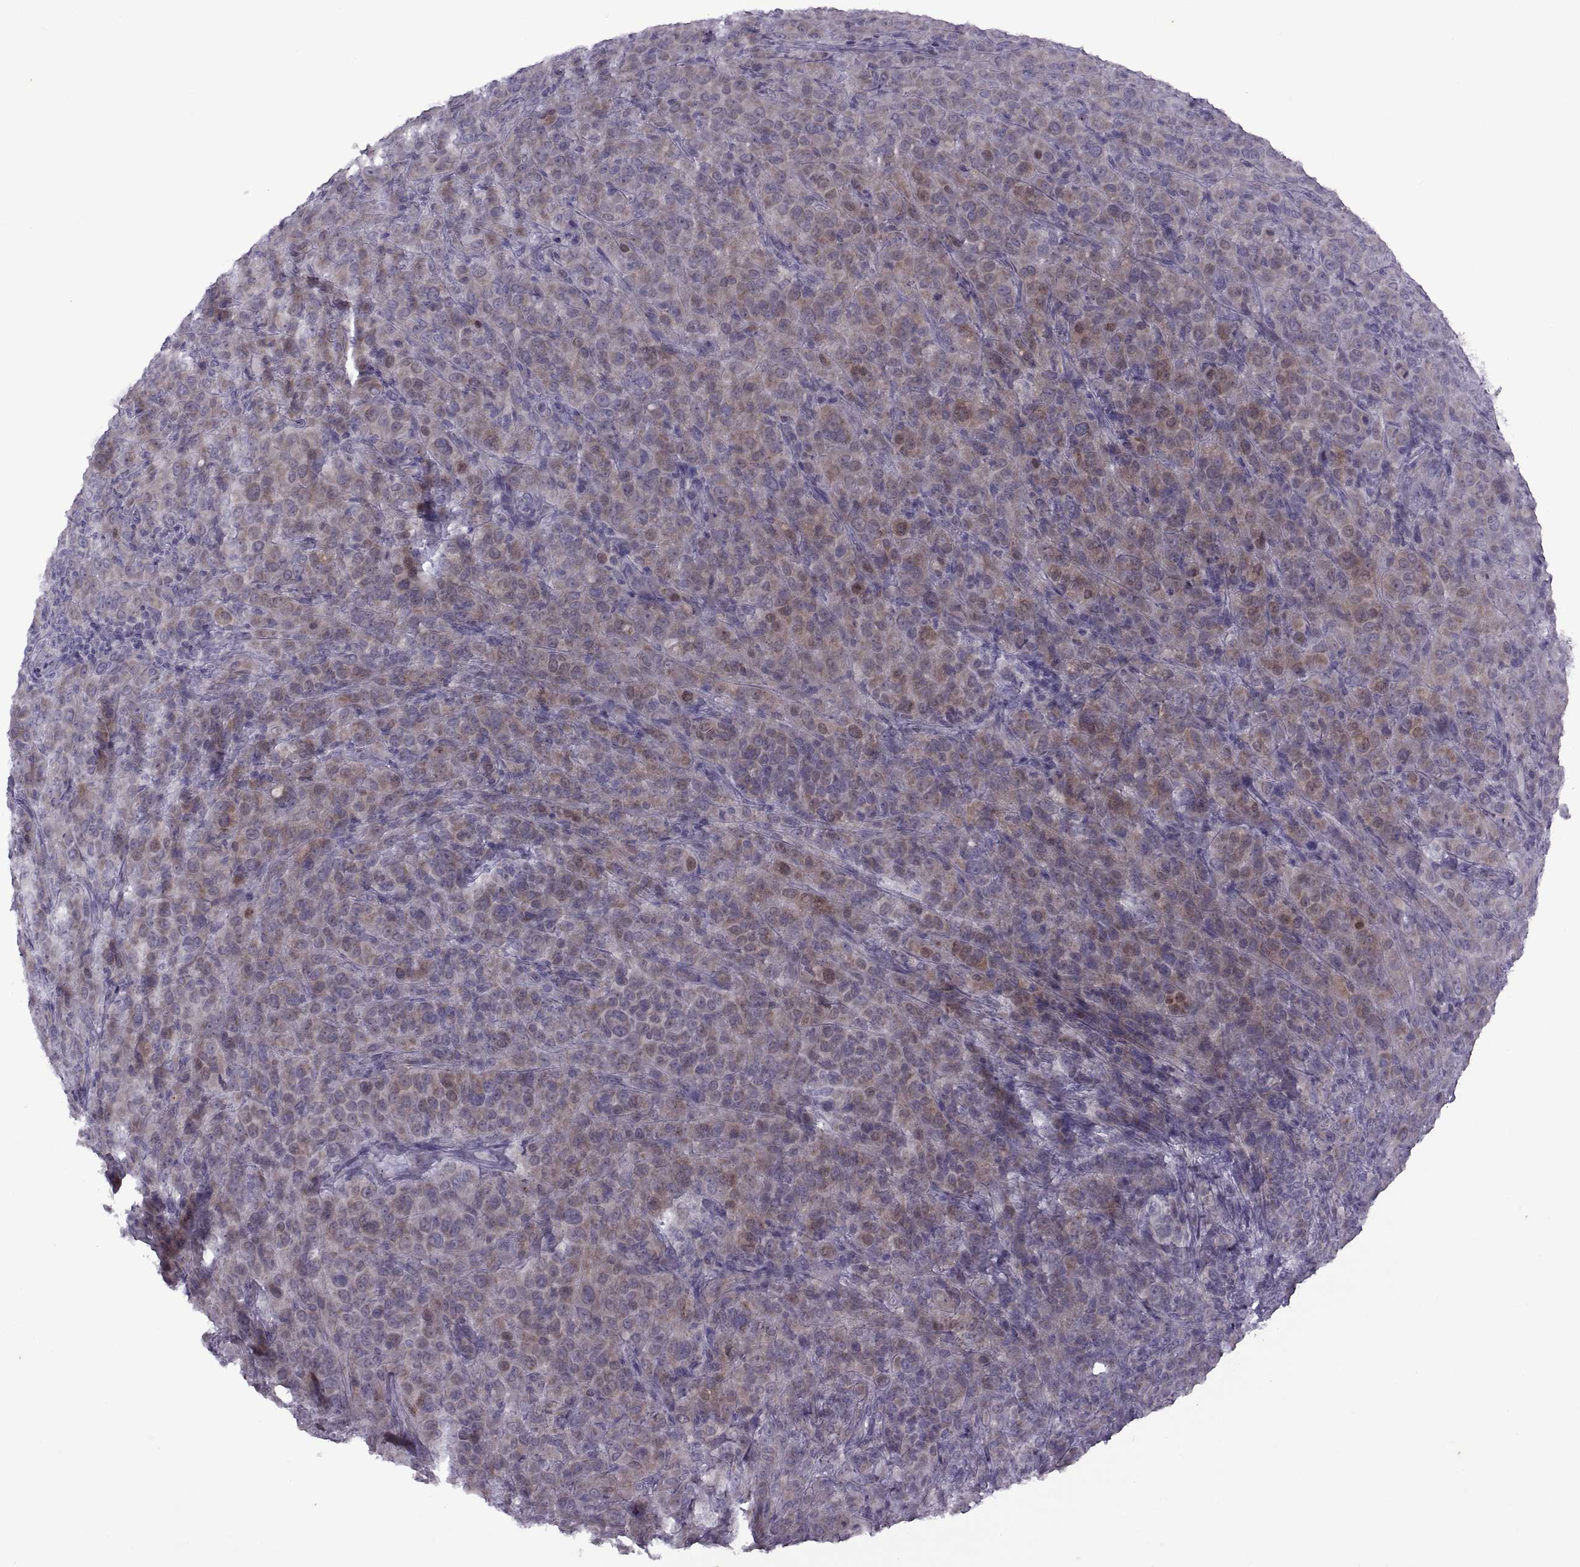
{"staining": {"intensity": "moderate", "quantity": "<25%", "location": "cytoplasmic/membranous"}, "tissue": "melanoma", "cell_type": "Tumor cells", "image_type": "cancer", "snomed": [{"axis": "morphology", "description": "Malignant melanoma, NOS"}, {"axis": "topography", "description": "Skin"}], "caption": "This is an image of immunohistochemistry (IHC) staining of malignant melanoma, which shows moderate expression in the cytoplasmic/membranous of tumor cells.", "gene": "RIPK4", "patient": {"sex": "female", "age": 87}}